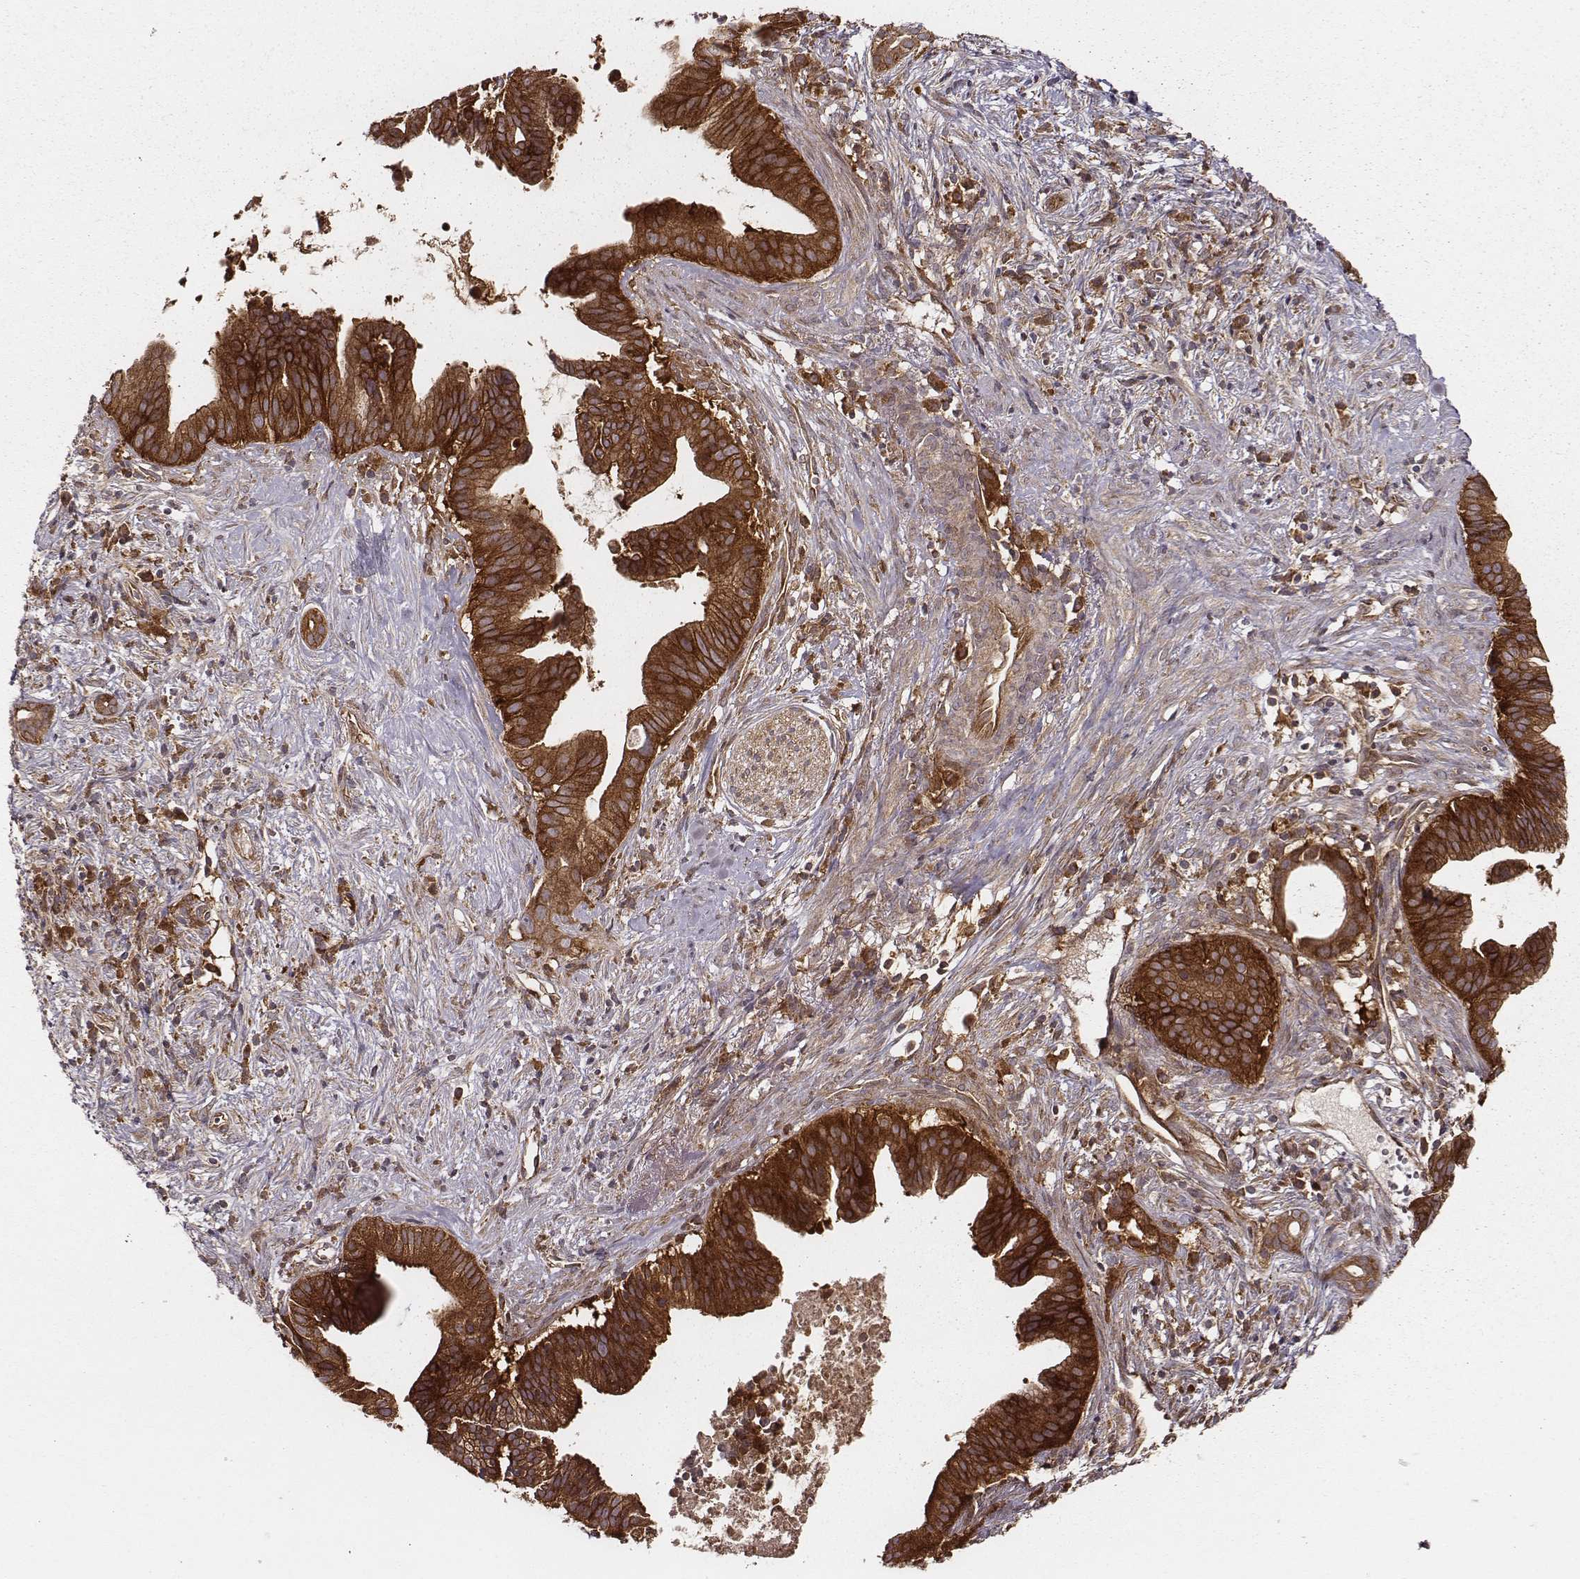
{"staining": {"intensity": "strong", "quantity": ">75%", "location": "cytoplasmic/membranous"}, "tissue": "pancreatic cancer", "cell_type": "Tumor cells", "image_type": "cancer", "snomed": [{"axis": "morphology", "description": "Adenocarcinoma, NOS"}, {"axis": "topography", "description": "Pancreas"}], "caption": "Protein analysis of adenocarcinoma (pancreatic) tissue demonstrates strong cytoplasmic/membranous expression in approximately >75% of tumor cells. Immunohistochemistry stains the protein in brown and the nuclei are stained blue.", "gene": "VPS26A", "patient": {"sex": "male", "age": 61}}